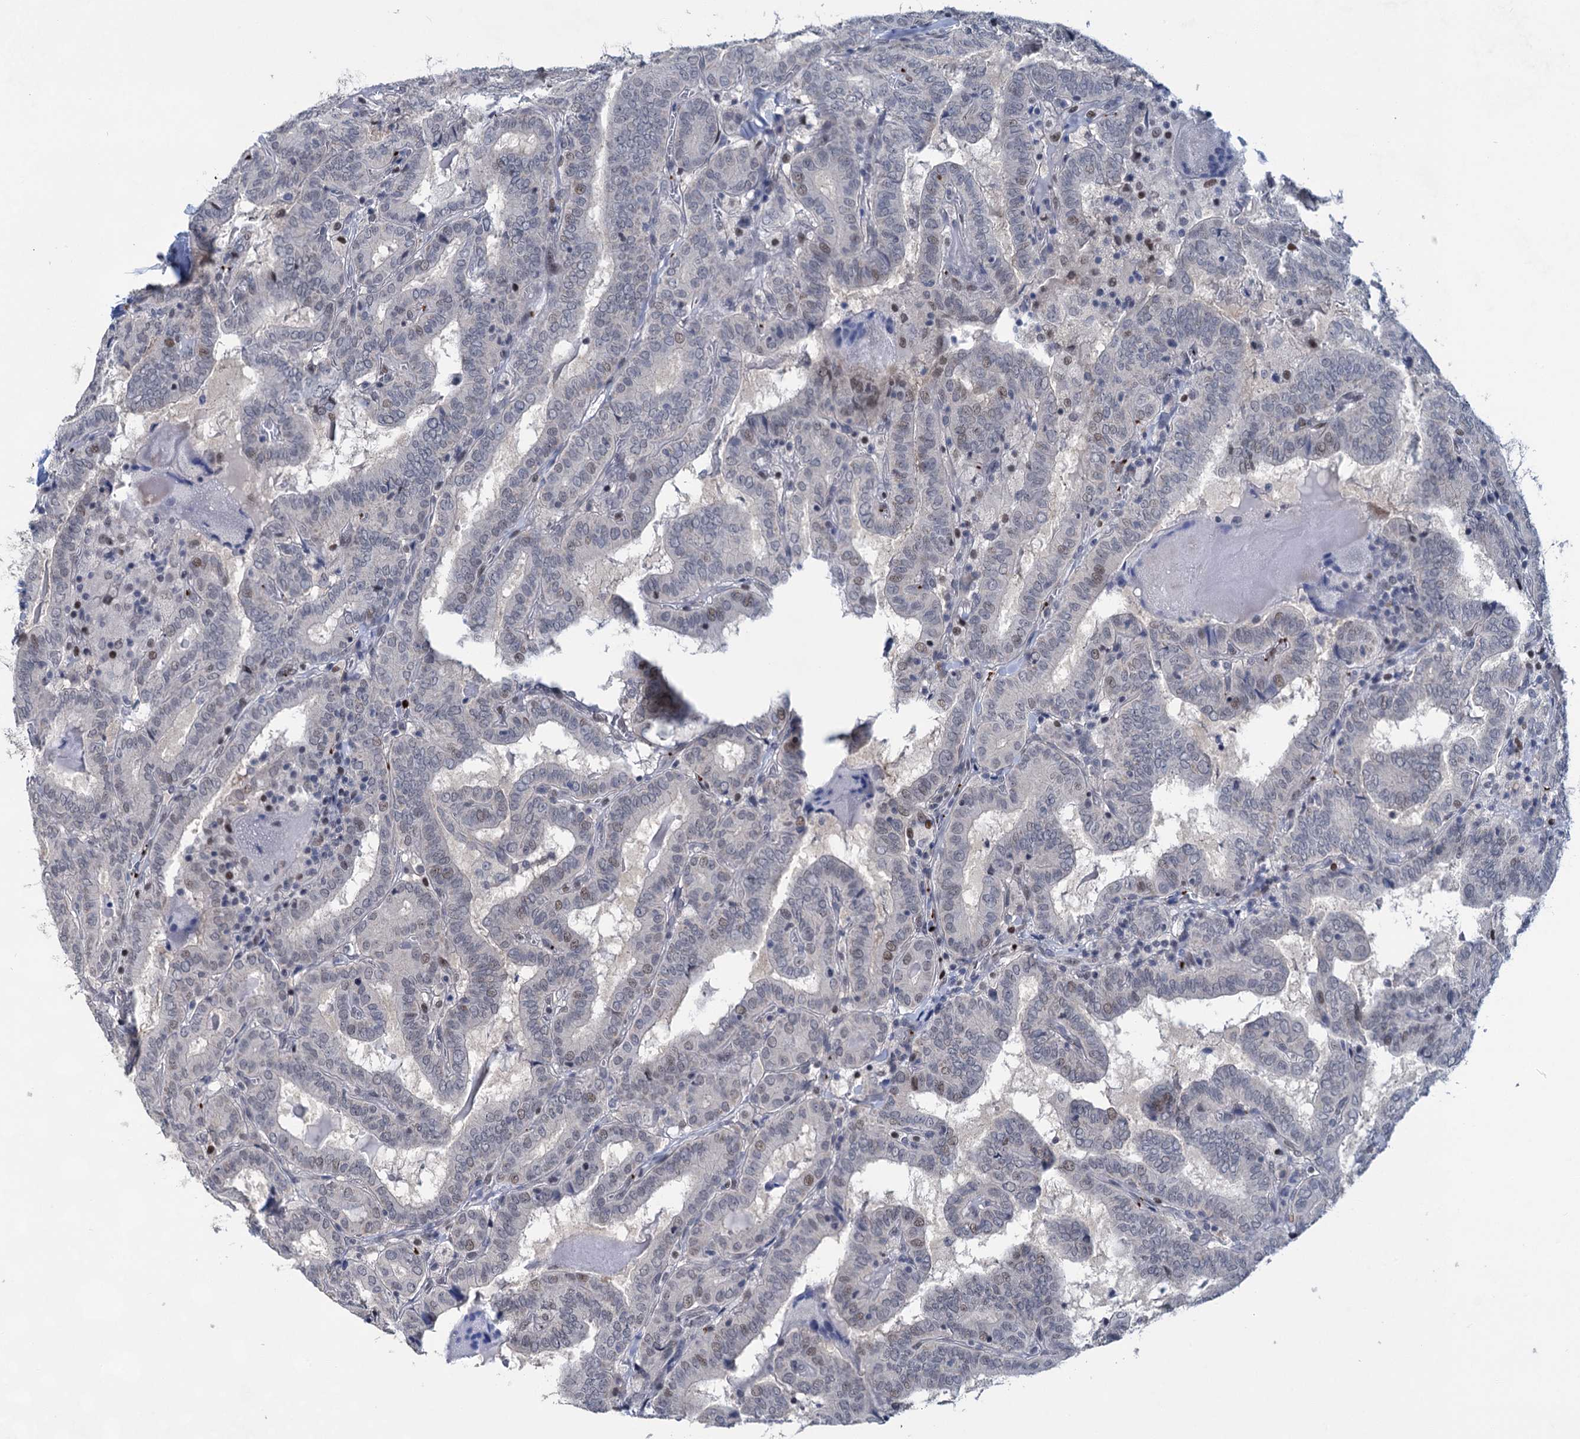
{"staining": {"intensity": "negative", "quantity": "none", "location": "none"}, "tissue": "thyroid cancer", "cell_type": "Tumor cells", "image_type": "cancer", "snomed": [{"axis": "morphology", "description": "Papillary adenocarcinoma, NOS"}, {"axis": "topography", "description": "Thyroid gland"}], "caption": "Tumor cells are negative for protein expression in human thyroid cancer (papillary adenocarcinoma).", "gene": "MON2", "patient": {"sex": "female", "age": 72}}